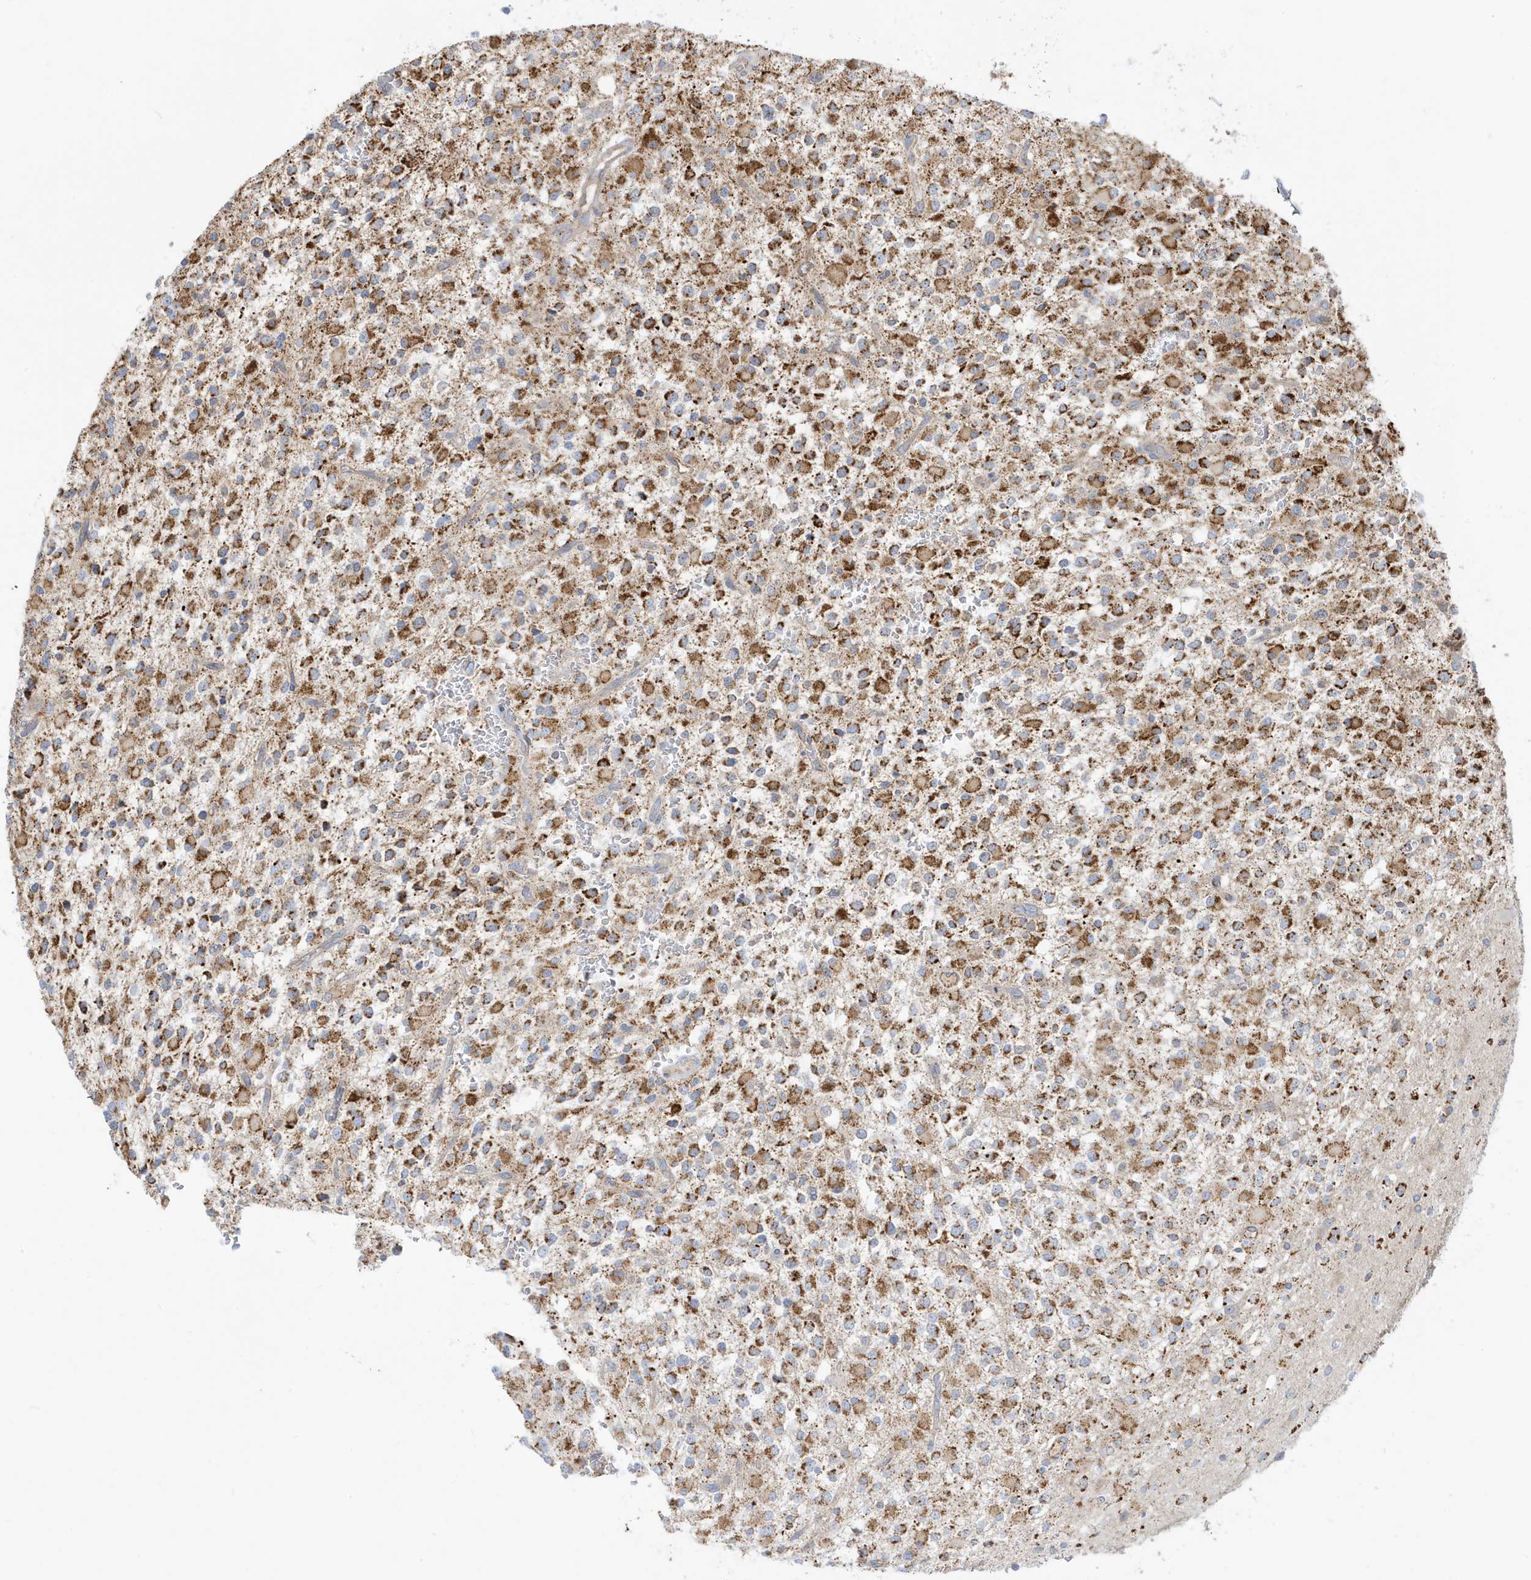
{"staining": {"intensity": "moderate", "quantity": ">75%", "location": "cytoplasmic/membranous"}, "tissue": "glioma", "cell_type": "Tumor cells", "image_type": "cancer", "snomed": [{"axis": "morphology", "description": "Glioma, malignant, High grade"}, {"axis": "topography", "description": "Brain"}], "caption": "Malignant glioma (high-grade) was stained to show a protein in brown. There is medium levels of moderate cytoplasmic/membranous positivity in about >75% of tumor cells.", "gene": "IFT57", "patient": {"sex": "male", "age": 34}}